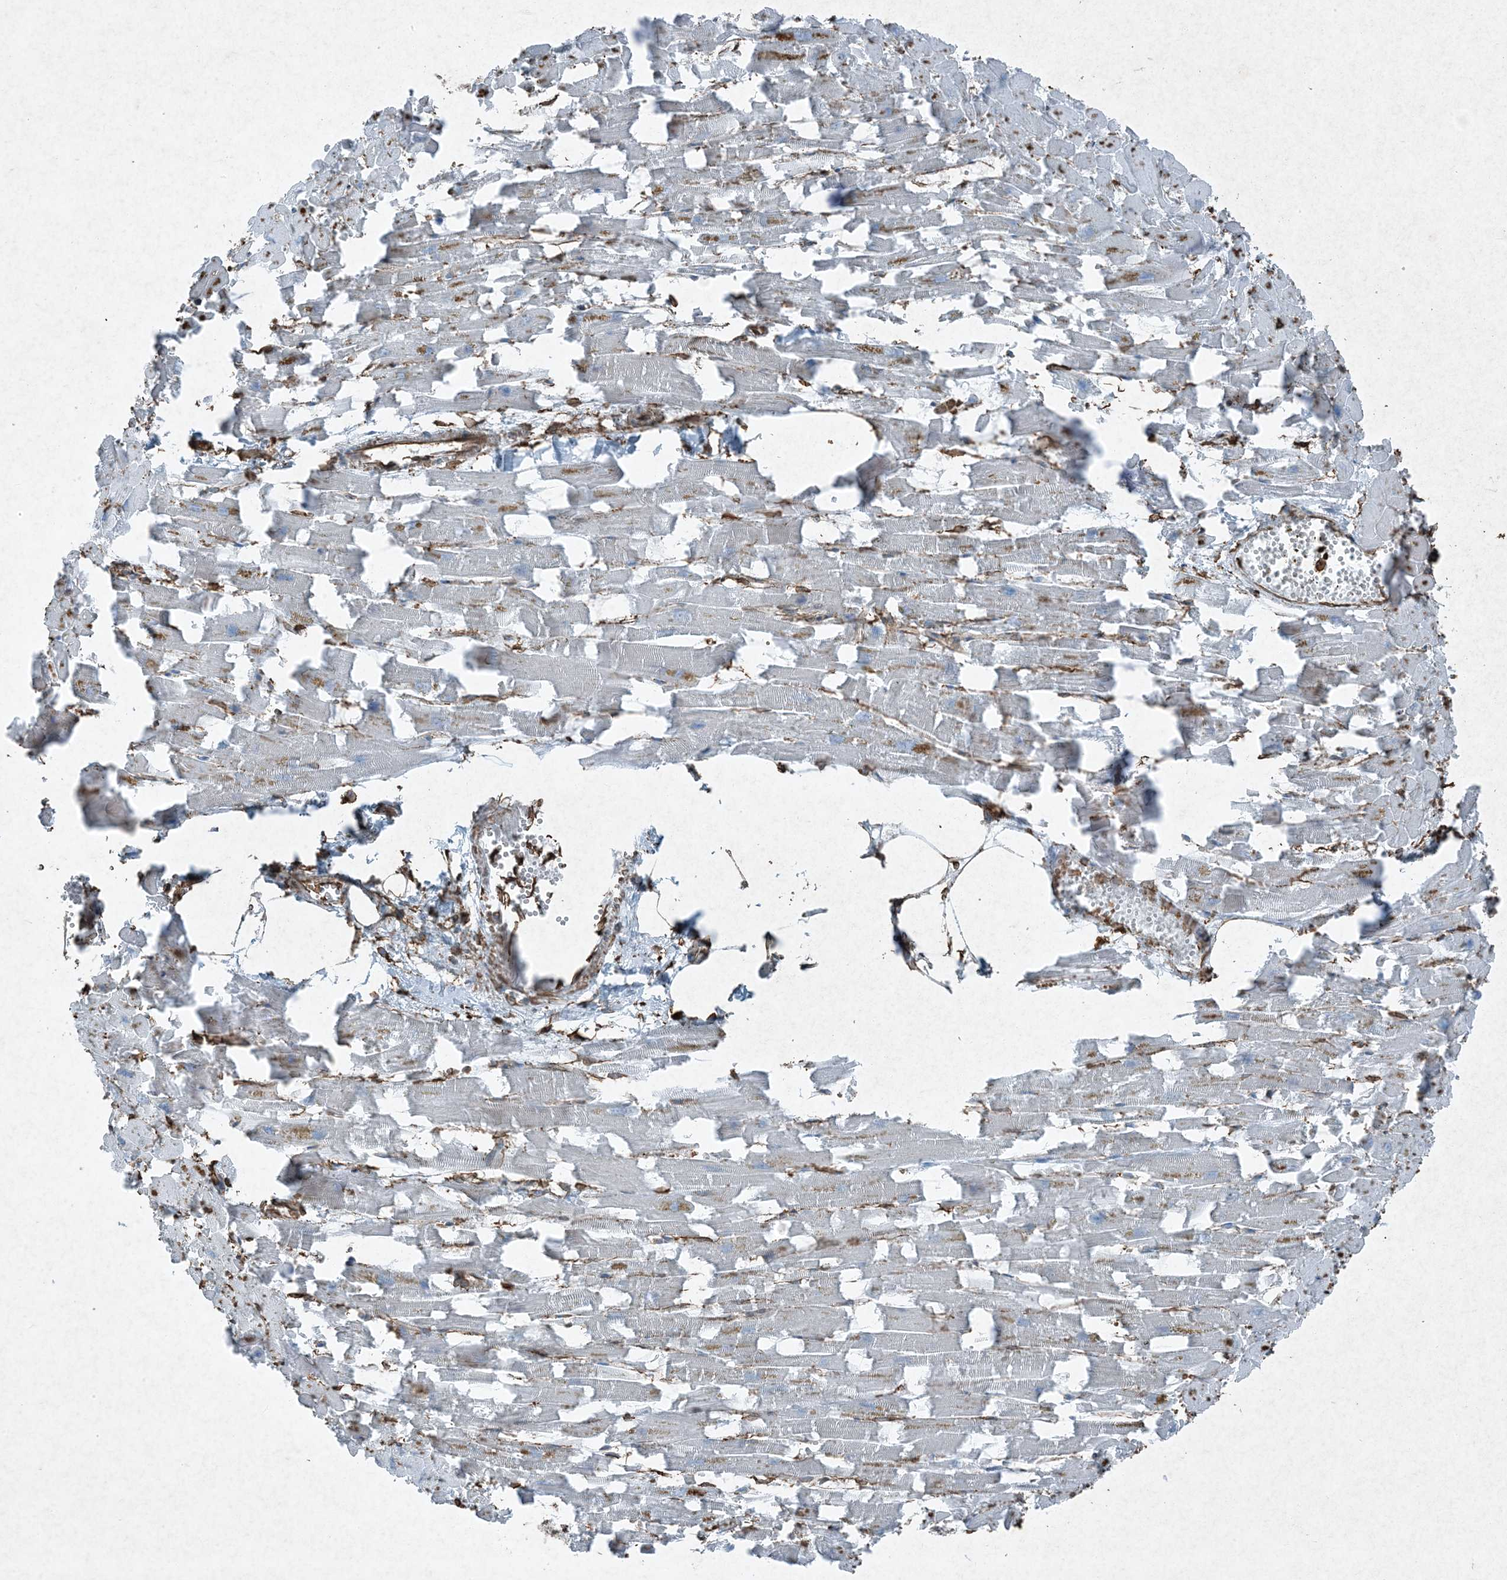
{"staining": {"intensity": "negative", "quantity": "none", "location": "none"}, "tissue": "heart muscle", "cell_type": "Cardiomyocytes", "image_type": "normal", "snomed": [{"axis": "morphology", "description": "Normal tissue, NOS"}, {"axis": "topography", "description": "Heart"}], "caption": "The image reveals no significant staining in cardiomyocytes of heart muscle. (DAB immunohistochemistry (IHC), high magnification).", "gene": "RYK", "patient": {"sex": "female", "age": 64}}